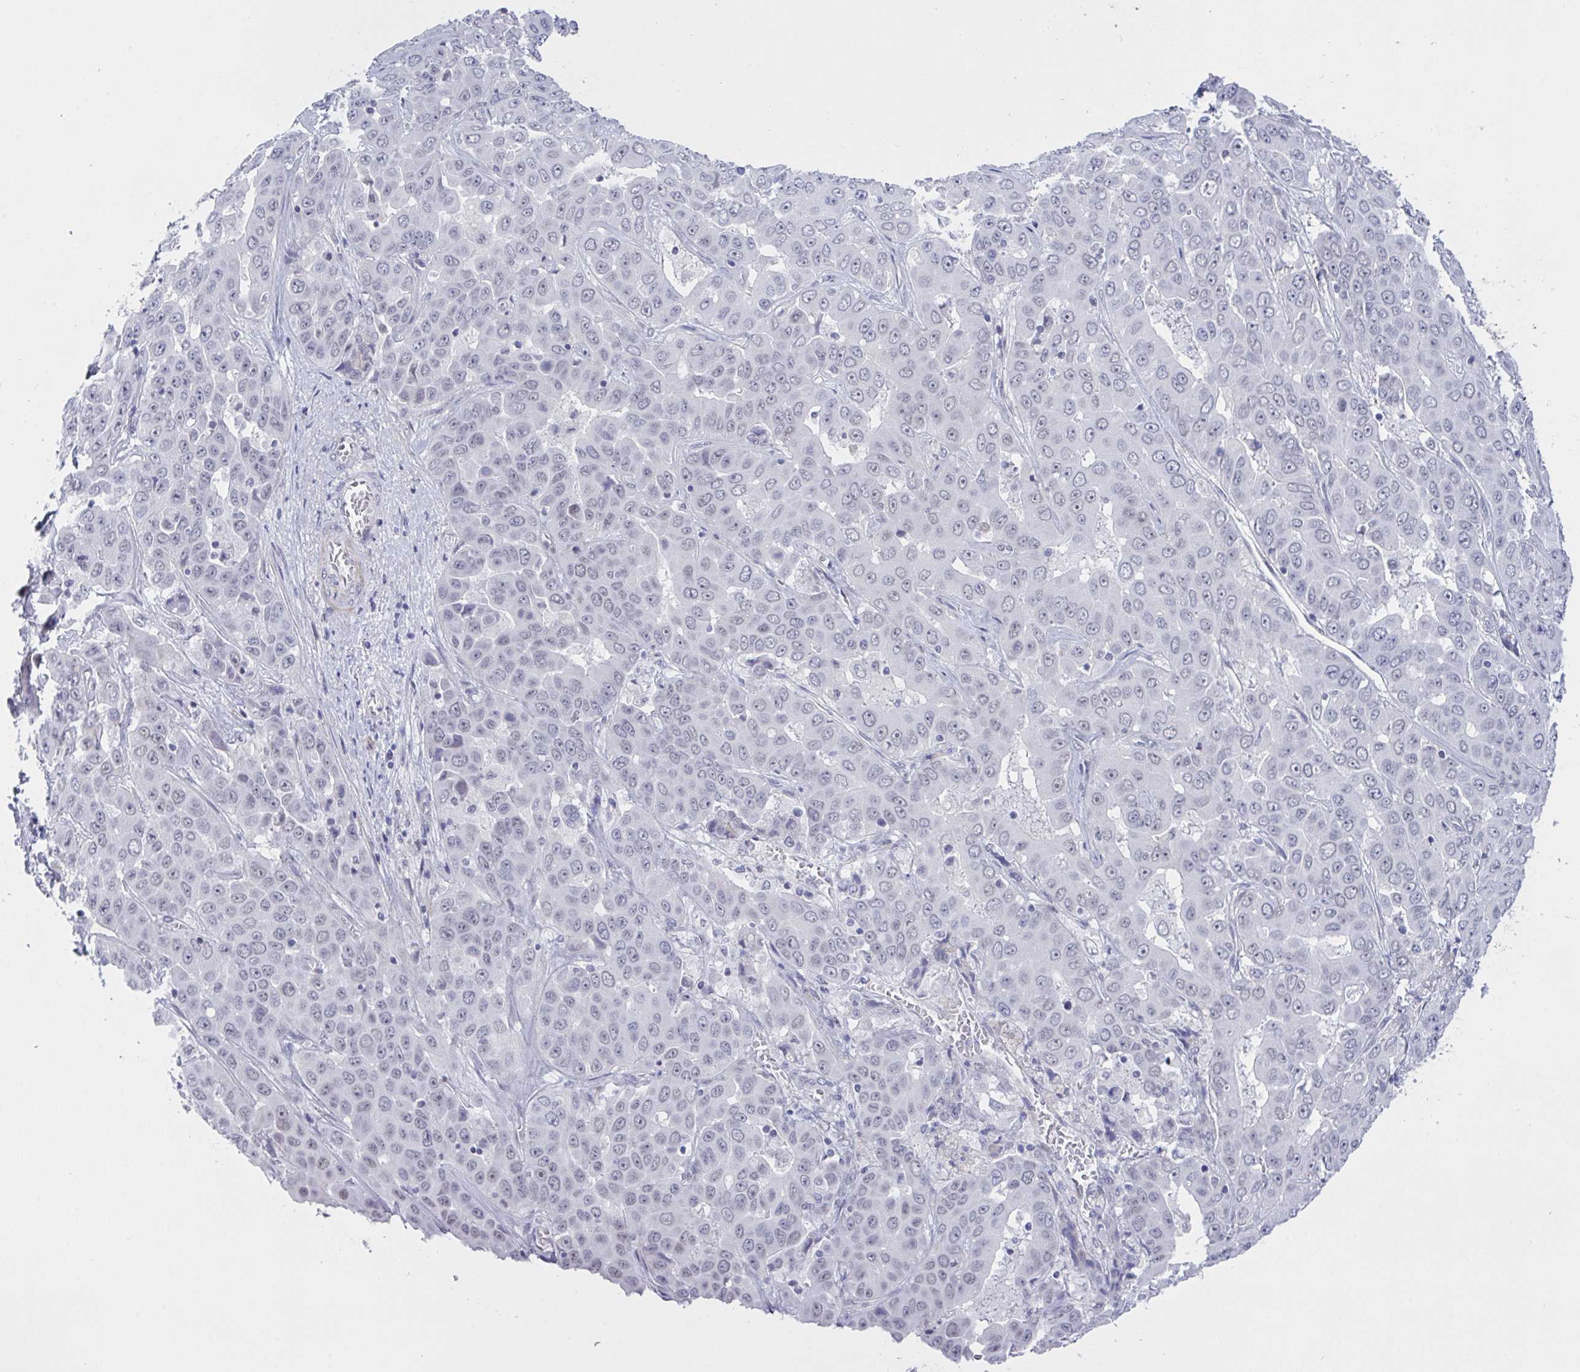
{"staining": {"intensity": "negative", "quantity": "none", "location": "none"}, "tissue": "liver cancer", "cell_type": "Tumor cells", "image_type": "cancer", "snomed": [{"axis": "morphology", "description": "Cholangiocarcinoma"}, {"axis": "topography", "description": "Liver"}], "caption": "Immunohistochemistry (IHC) of cholangiocarcinoma (liver) displays no expression in tumor cells.", "gene": "FBXL22", "patient": {"sex": "female", "age": 52}}